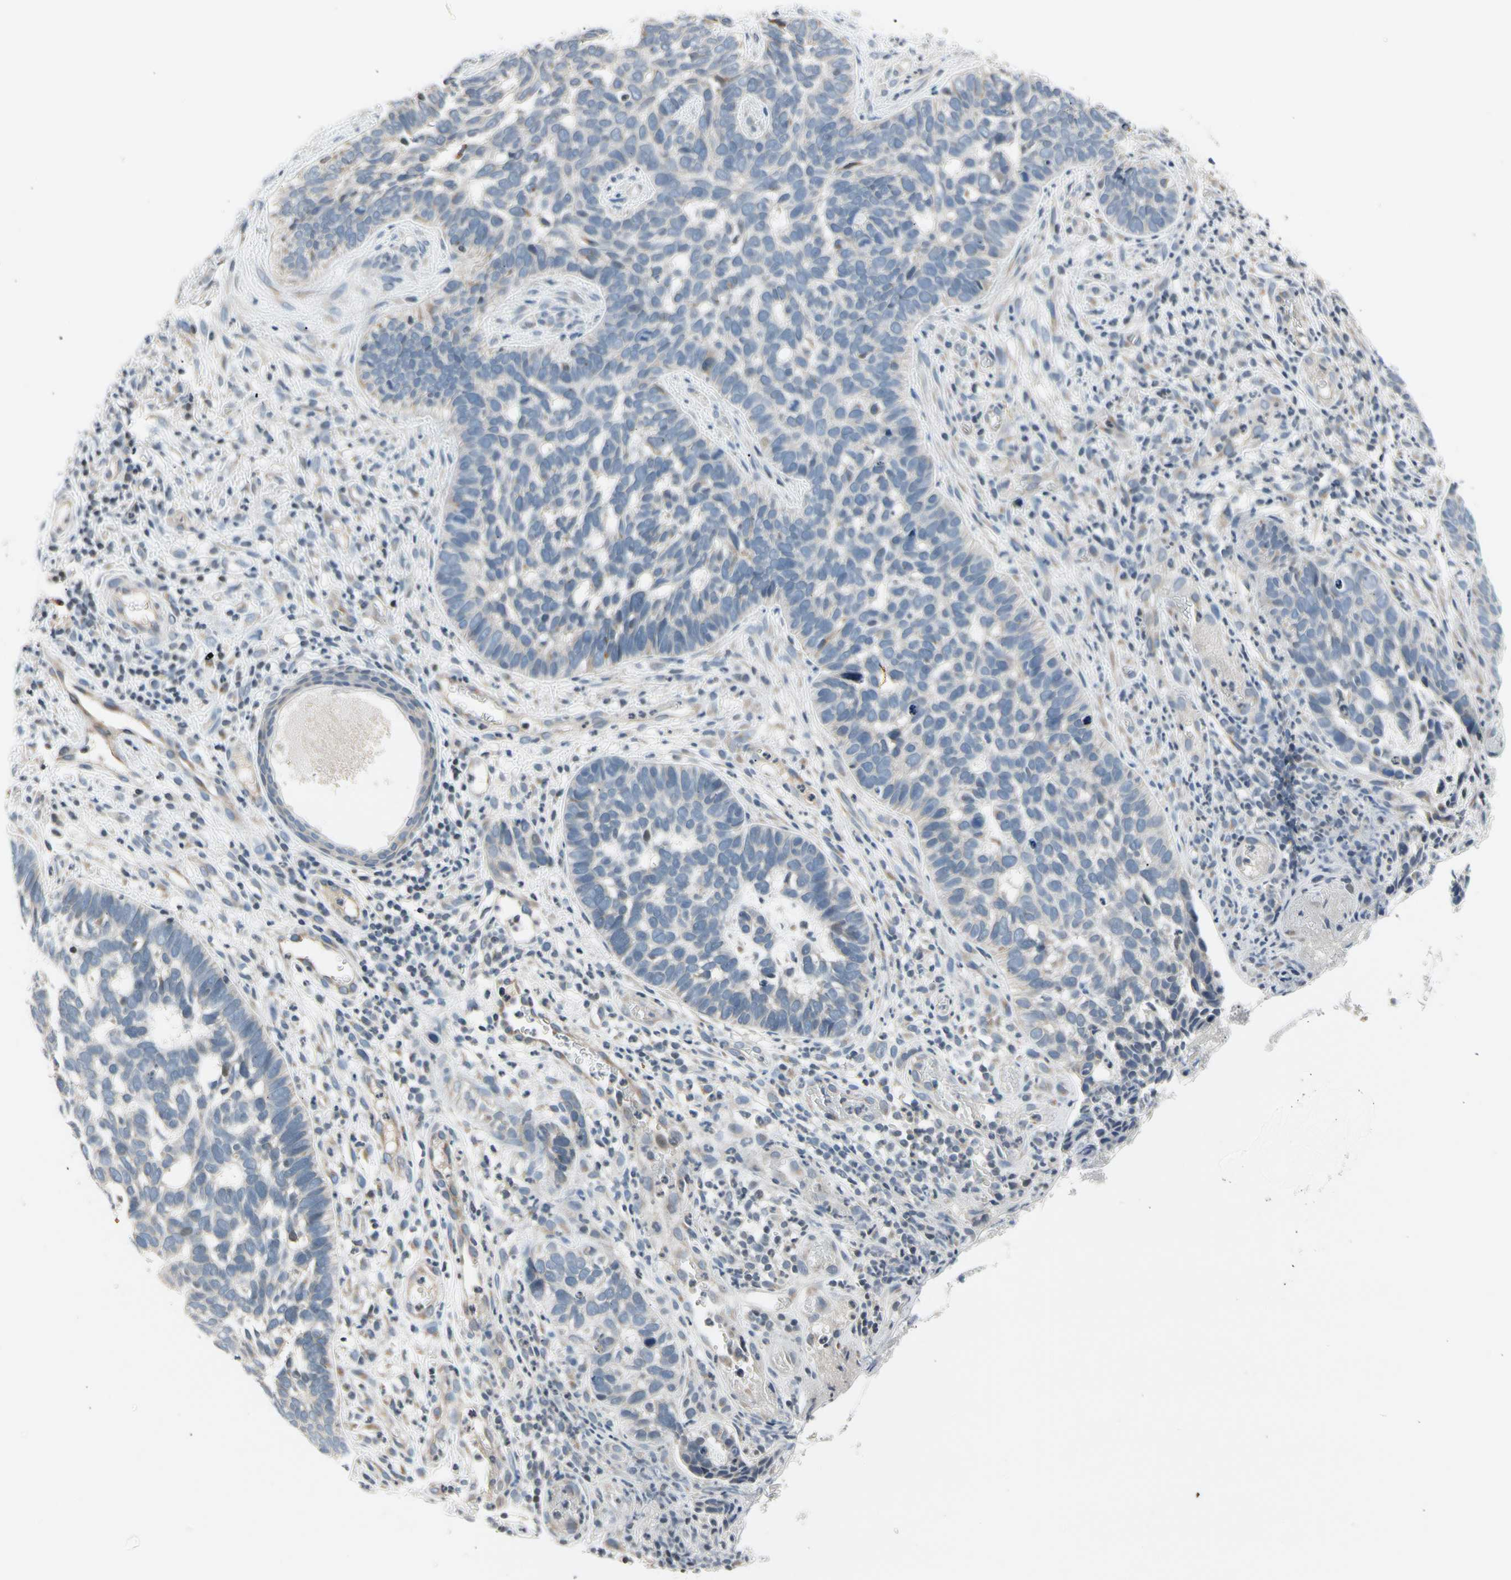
{"staining": {"intensity": "negative", "quantity": "none", "location": "none"}, "tissue": "skin cancer", "cell_type": "Tumor cells", "image_type": "cancer", "snomed": [{"axis": "morphology", "description": "Basal cell carcinoma"}, {"axis": "topography", "description": "Skin"}], "caption": "High magnification brightfield microscopy of skin cancer (basal cell carcinoma) stained with DAB (brown) and counterstained with hematoxylin (blue): tumor cells show no significant expression.", "gene": "SOX30", "patient": {"sex": "male", "age": 87}}